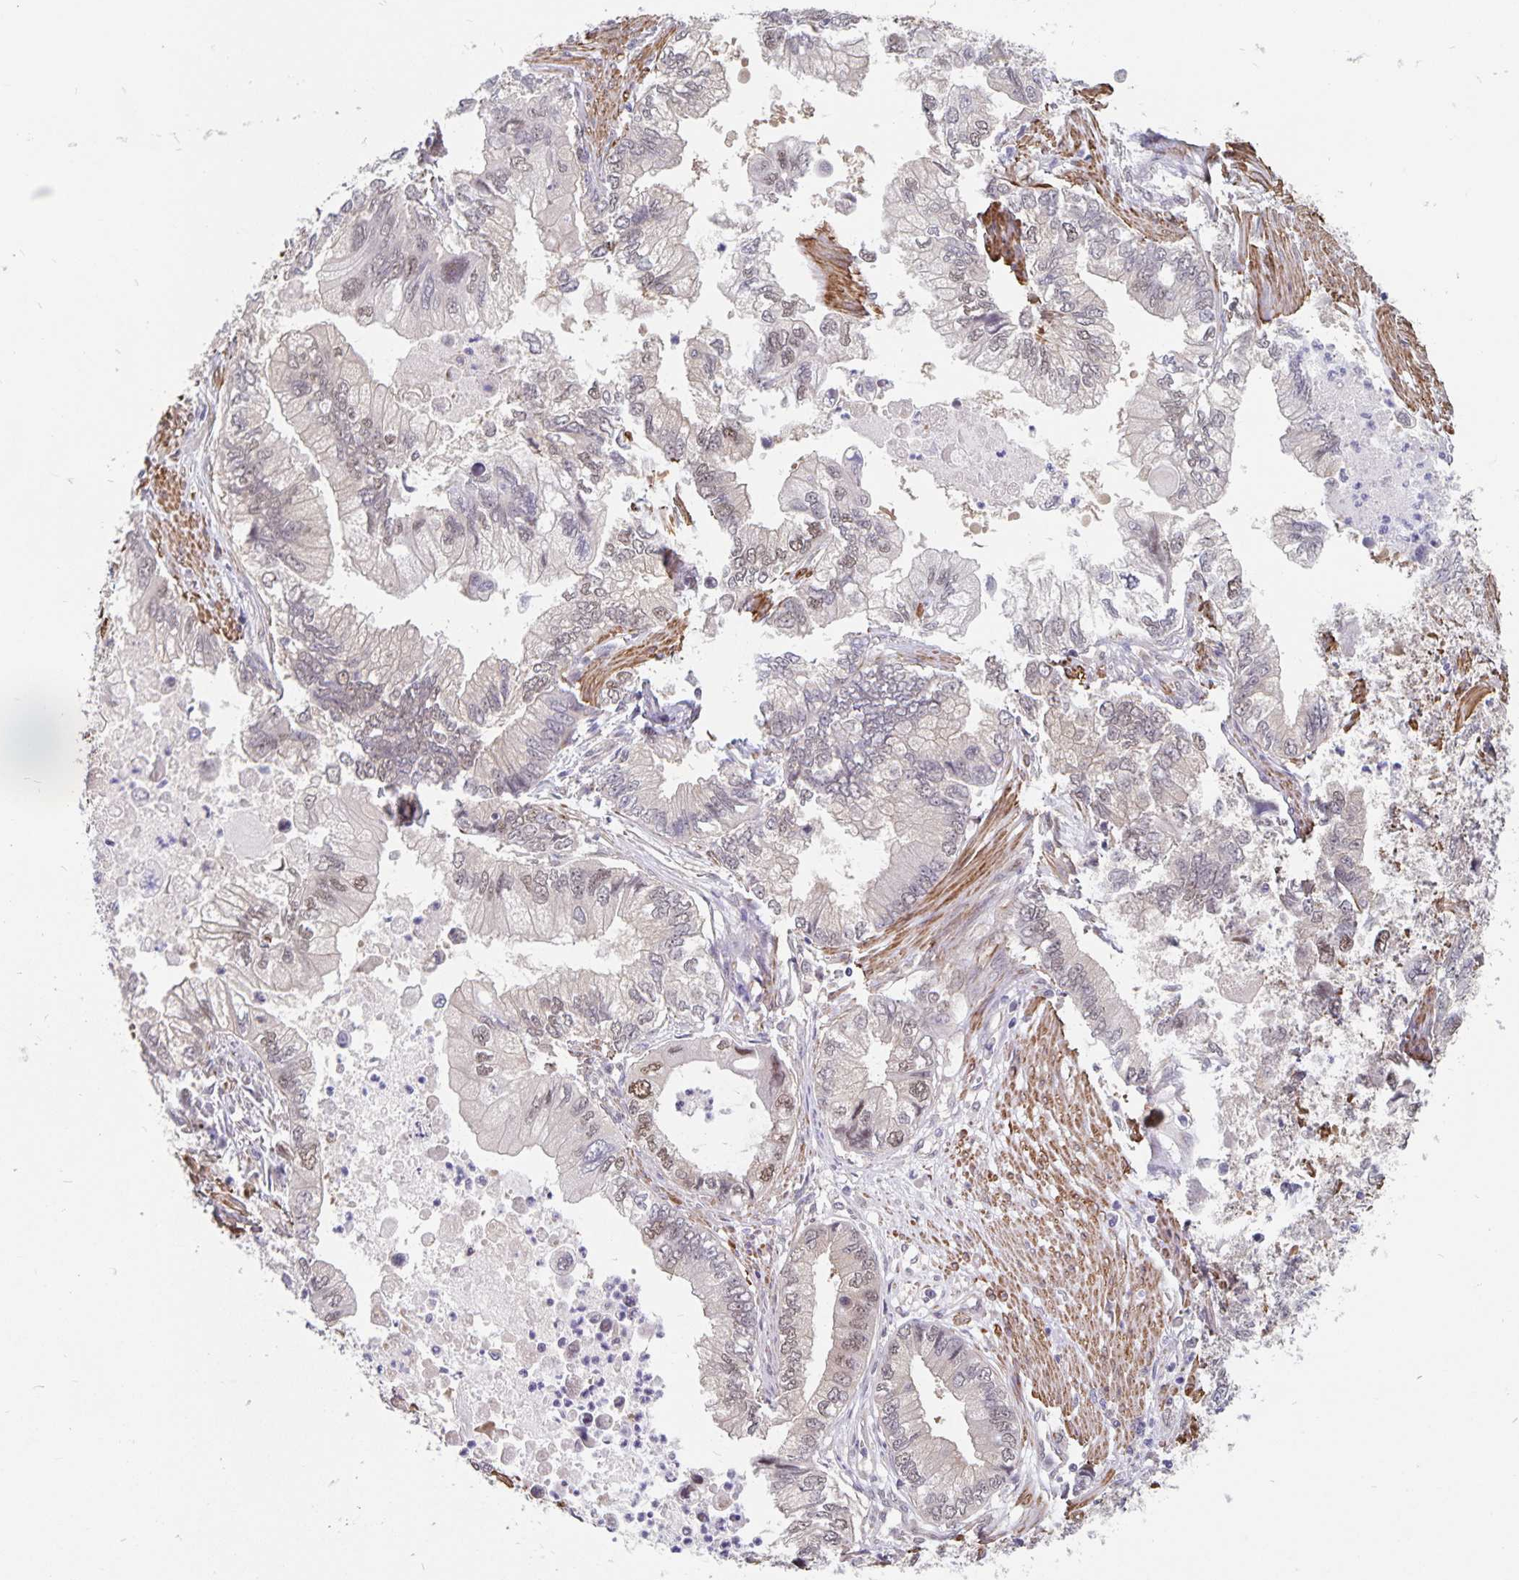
{"staining": {"intensity": "weak", "quantity": "<25%", "location": "nuclear"}, "tissue": "stomach cancer", "cell_type": "Tumor cells", "image_type": "cancer", "snomed": [{"axis": "morphology", "description": "Adenocarcinoma, NOS"}, {"axis": "topography", "description": "Pancreas"}, {"axis": "topography", "description": "Stomach, upper"}], "caption": "Stomach adenocarcinoma was stained to show a protein in brown. There is no significant staining in tumor cells. (Stains: DAB (3,3'-diaminobenzidine) immunohistochemistry with hematoxylin counter stain, Microscopy: brightfield microscopy at high magnification).", "gene": "BAG6", "patient": {"sex": "male", "age": 77}}